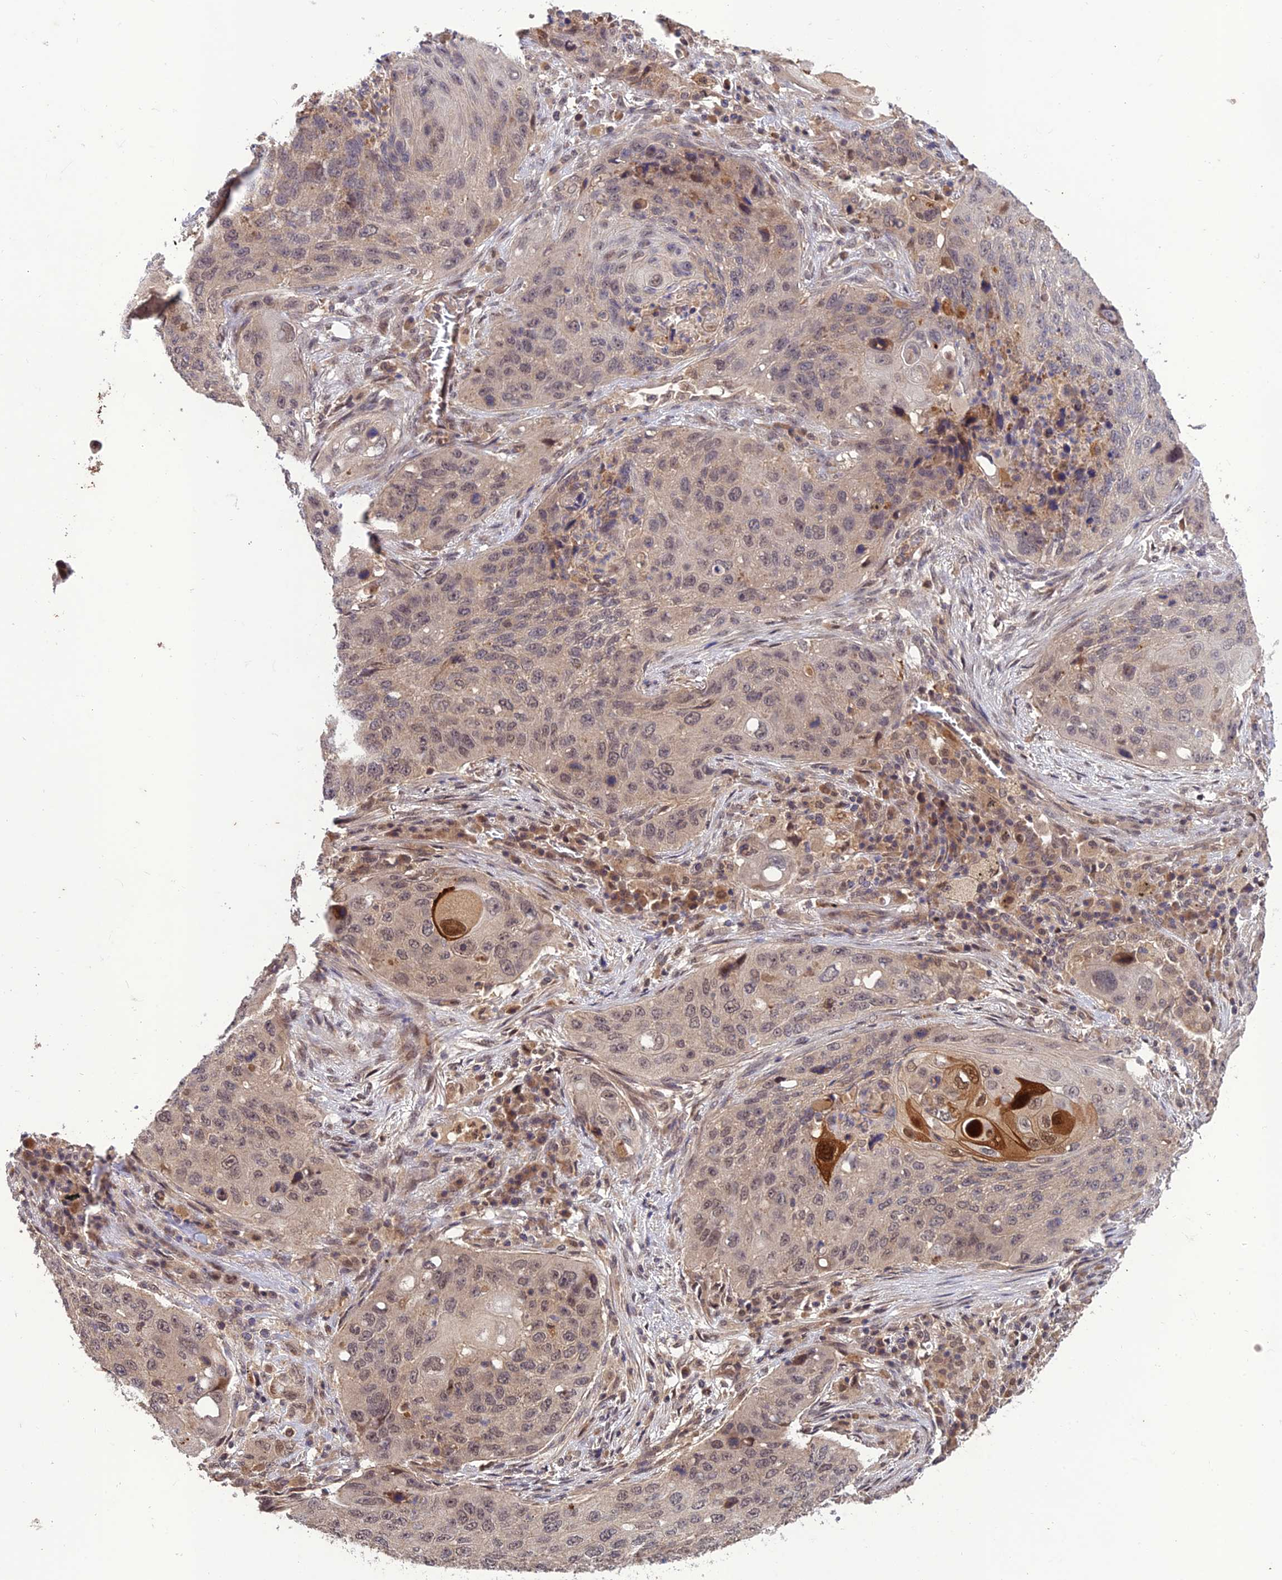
{"staining": {"intensity": "strong", "quantity": "<25%", "location": "cytoplasmic/membranous"}, "tissue": "lung cancer", "cell_type": "Tumor cells", "image_type": "cancer", "snomed": [{"axis": "morphology", "description": "Squamous cell carcinoma, NOS"}, {"axis": "topography", "description": "Lung"}], "caption": "A brown stain shows strong cytoplasmic/membranous staining of a protein in human squamous cell carcinoma (lung) tumor cells.", "gene": "REV1", "patient": {"sex": "female", "age": 63}}